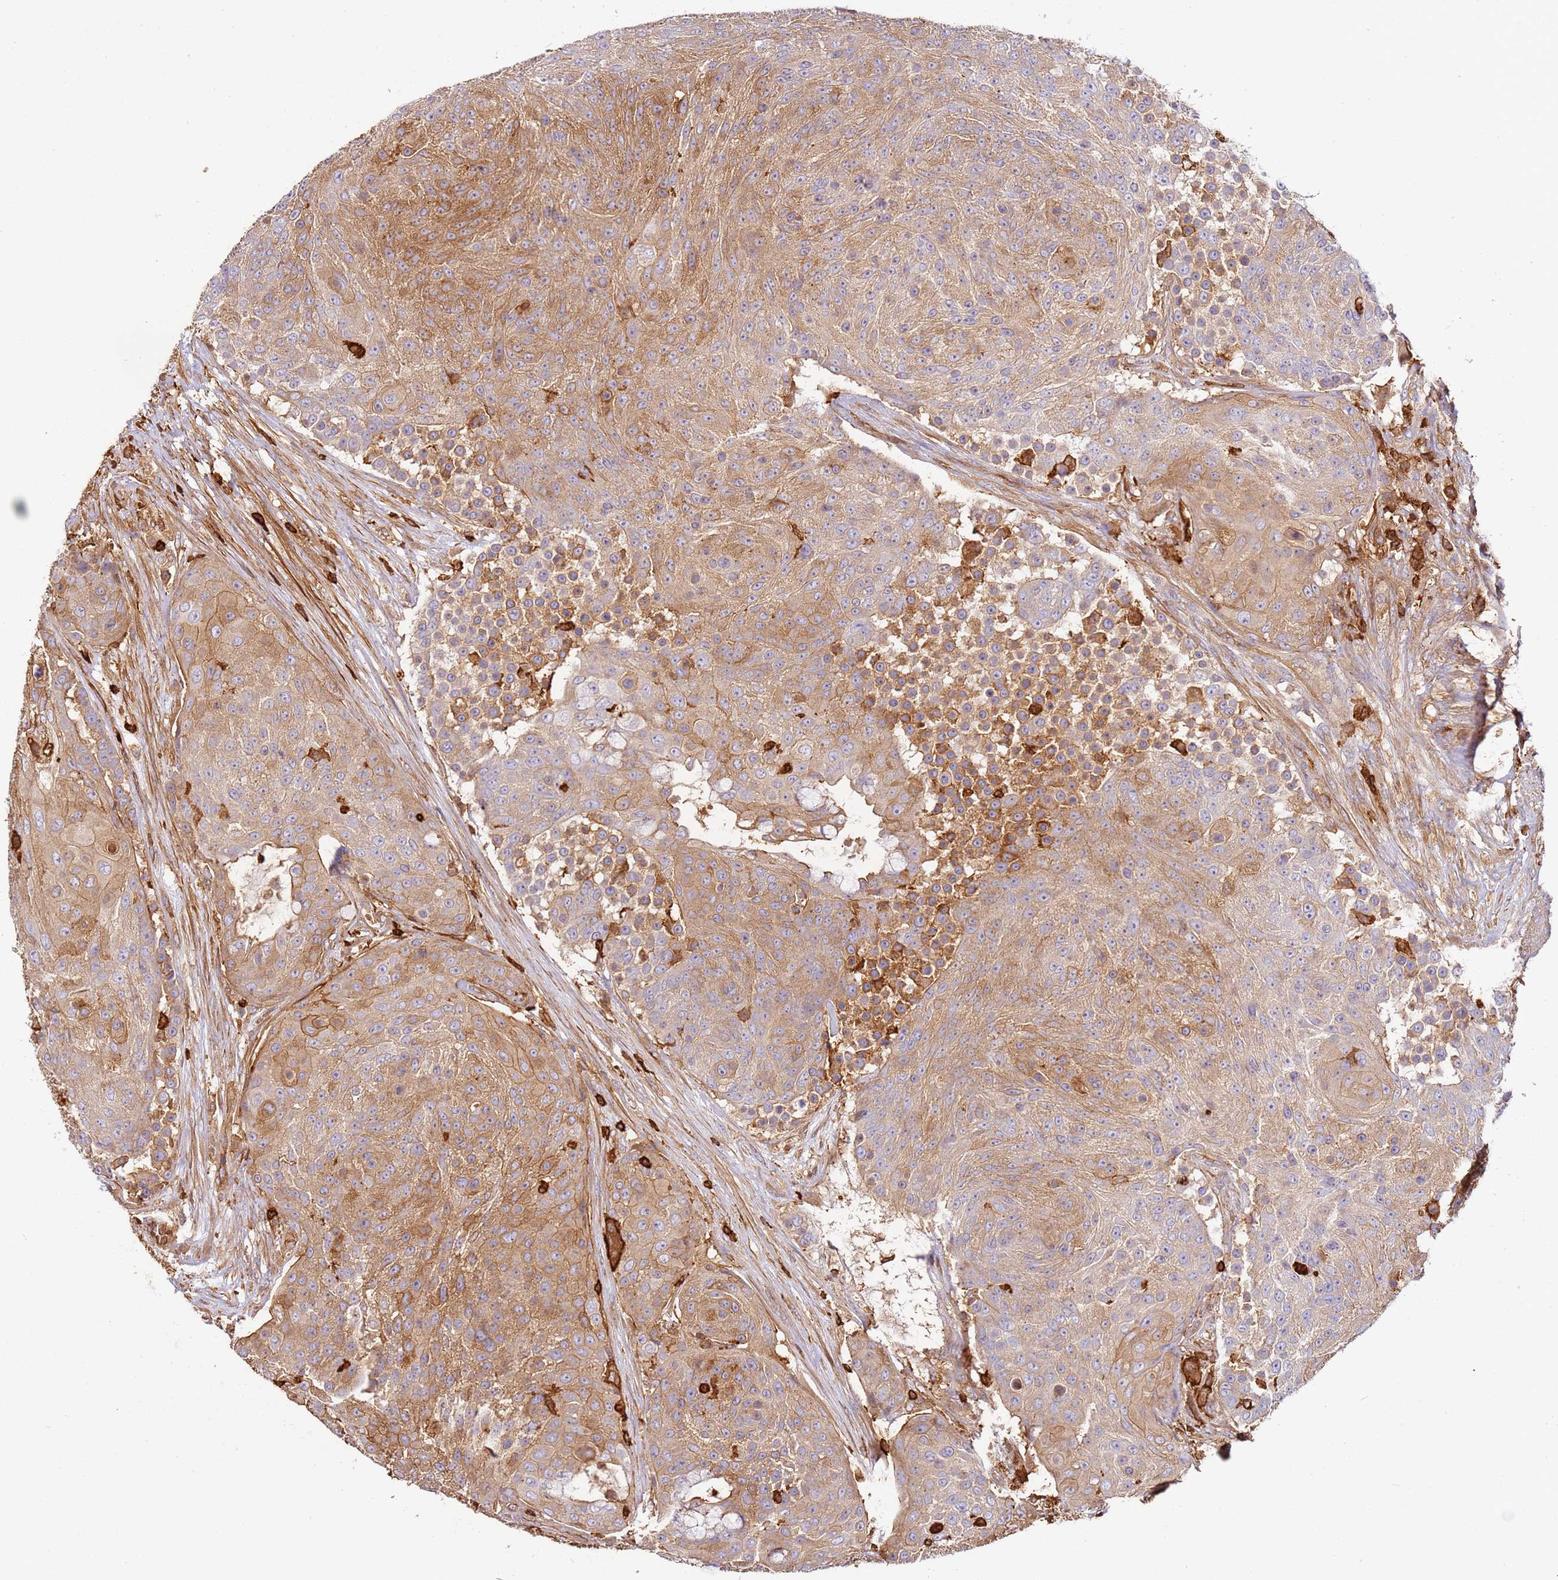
{"staining": {"intensity": "moderate", "quantity": ">75%", "location": "cytoplasmic/membranous"}, "tissue": "urothelial cancer", "cell_type": "Tumor cells", "image_type": "cancer", "snomed": [{"axis": "morphology", "description": "Urothelial carcinoma, High grade"}, {"axis": "topography", "description": "Urinary bladder"}], "caption": "Moderate cytoplasmic/membranous protein staining is identified in approximately >75% of tumor cells in urothelial carcinoma (high-grade).", "gene": "OR6P1", "patient": {"sex": "female", "age": 63}}